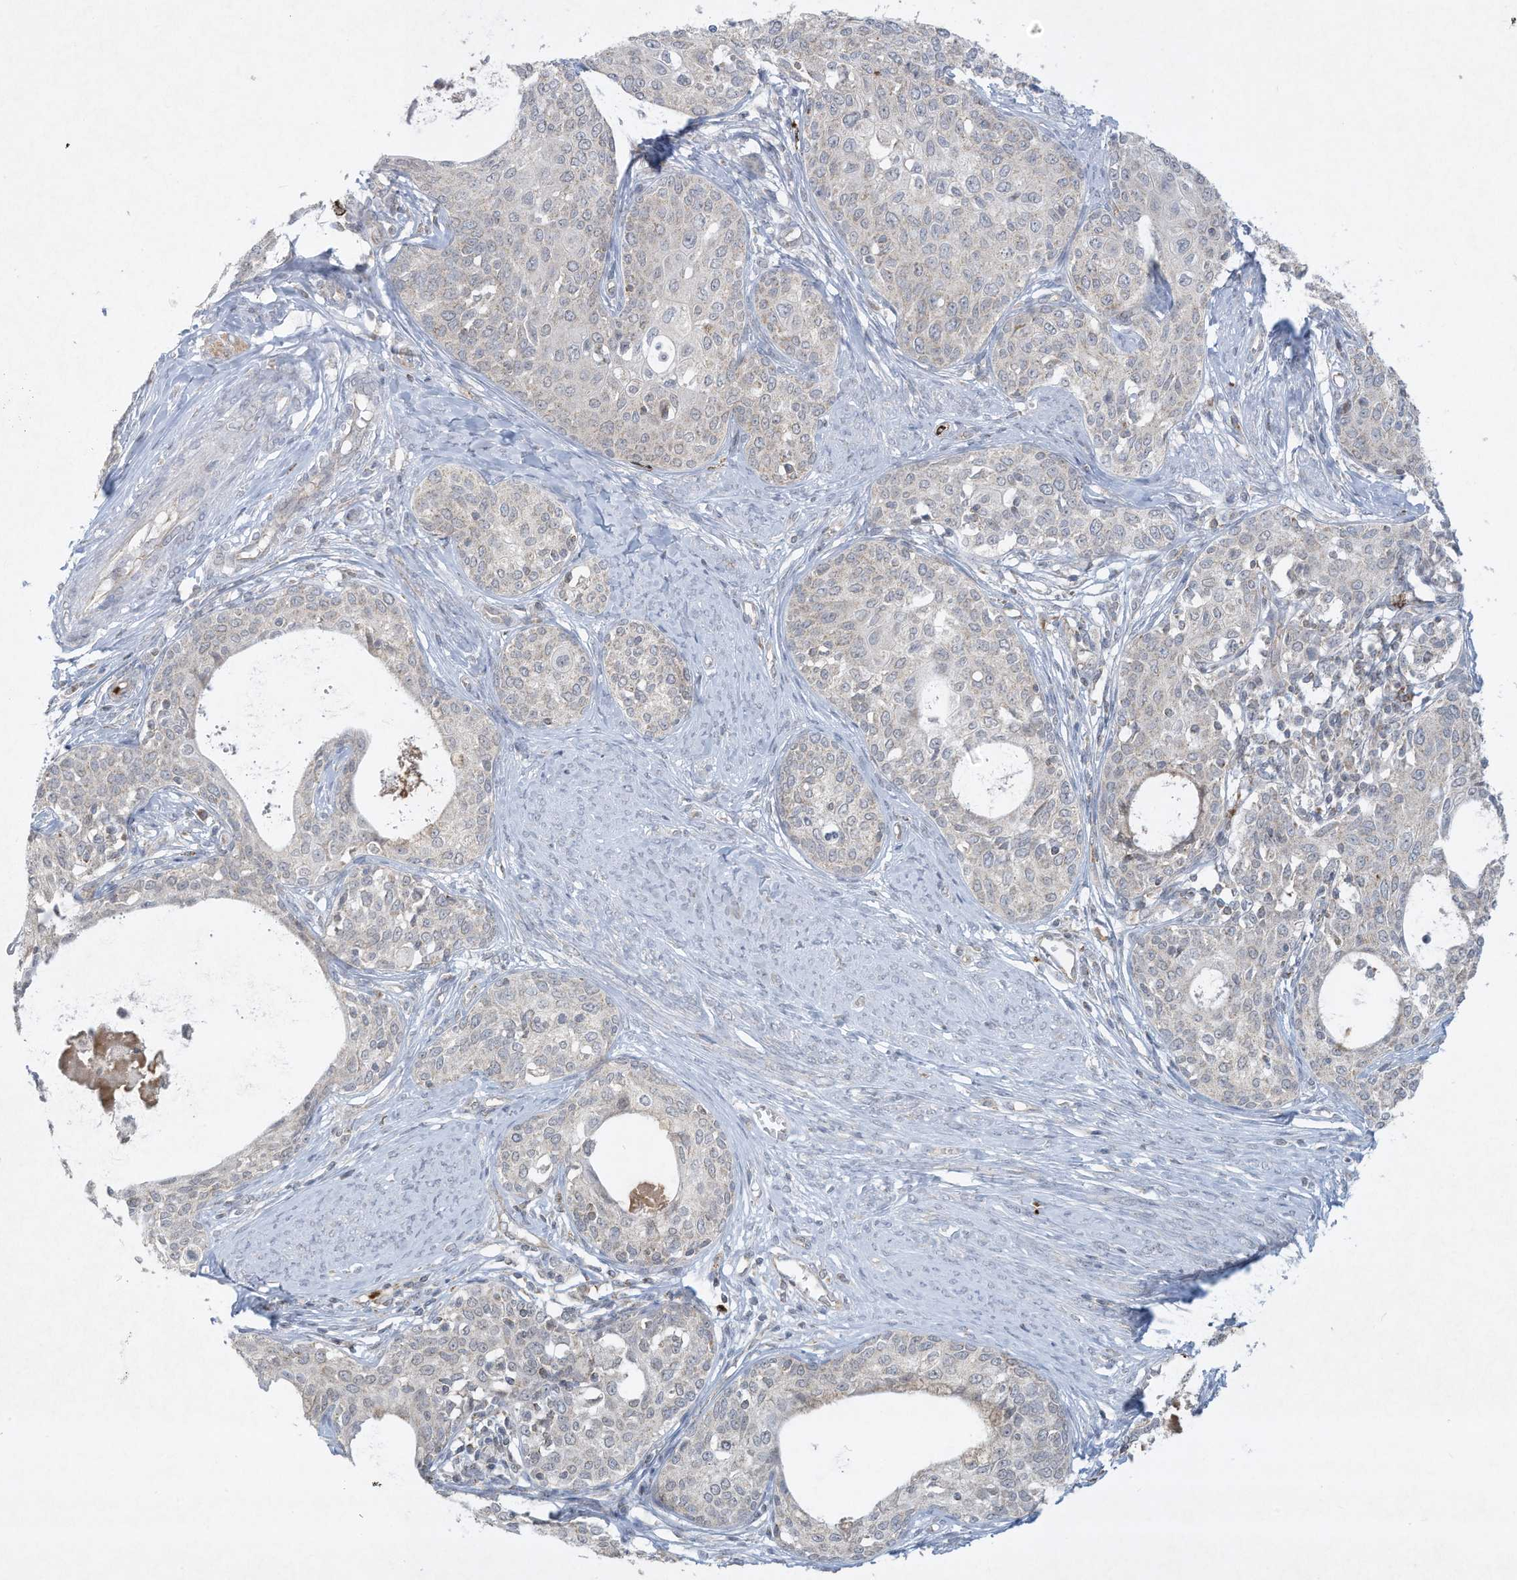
{"staining": {"intensity": "negative", "quantity": "none", "location": "none"}, "tissue": "cervical cancer", "cell_type": "Tumor cells", "image_type": "cancer", "snomed": [{"axis": "morphology", "description": "Squamous cell carcinoma, NOS"}, {"axis": "morphology", "description": "Adenocarcinoma, NOS"}, {"axis": "topography", "description": "Cervix"}], "caption": "Immunohistochemical staining of human squamous cell carcinoma (cervical) reveals no significant positivity in tumor cells.", "gene": "CHRNA4", "patient": {"sex": "female", "age": 52}}